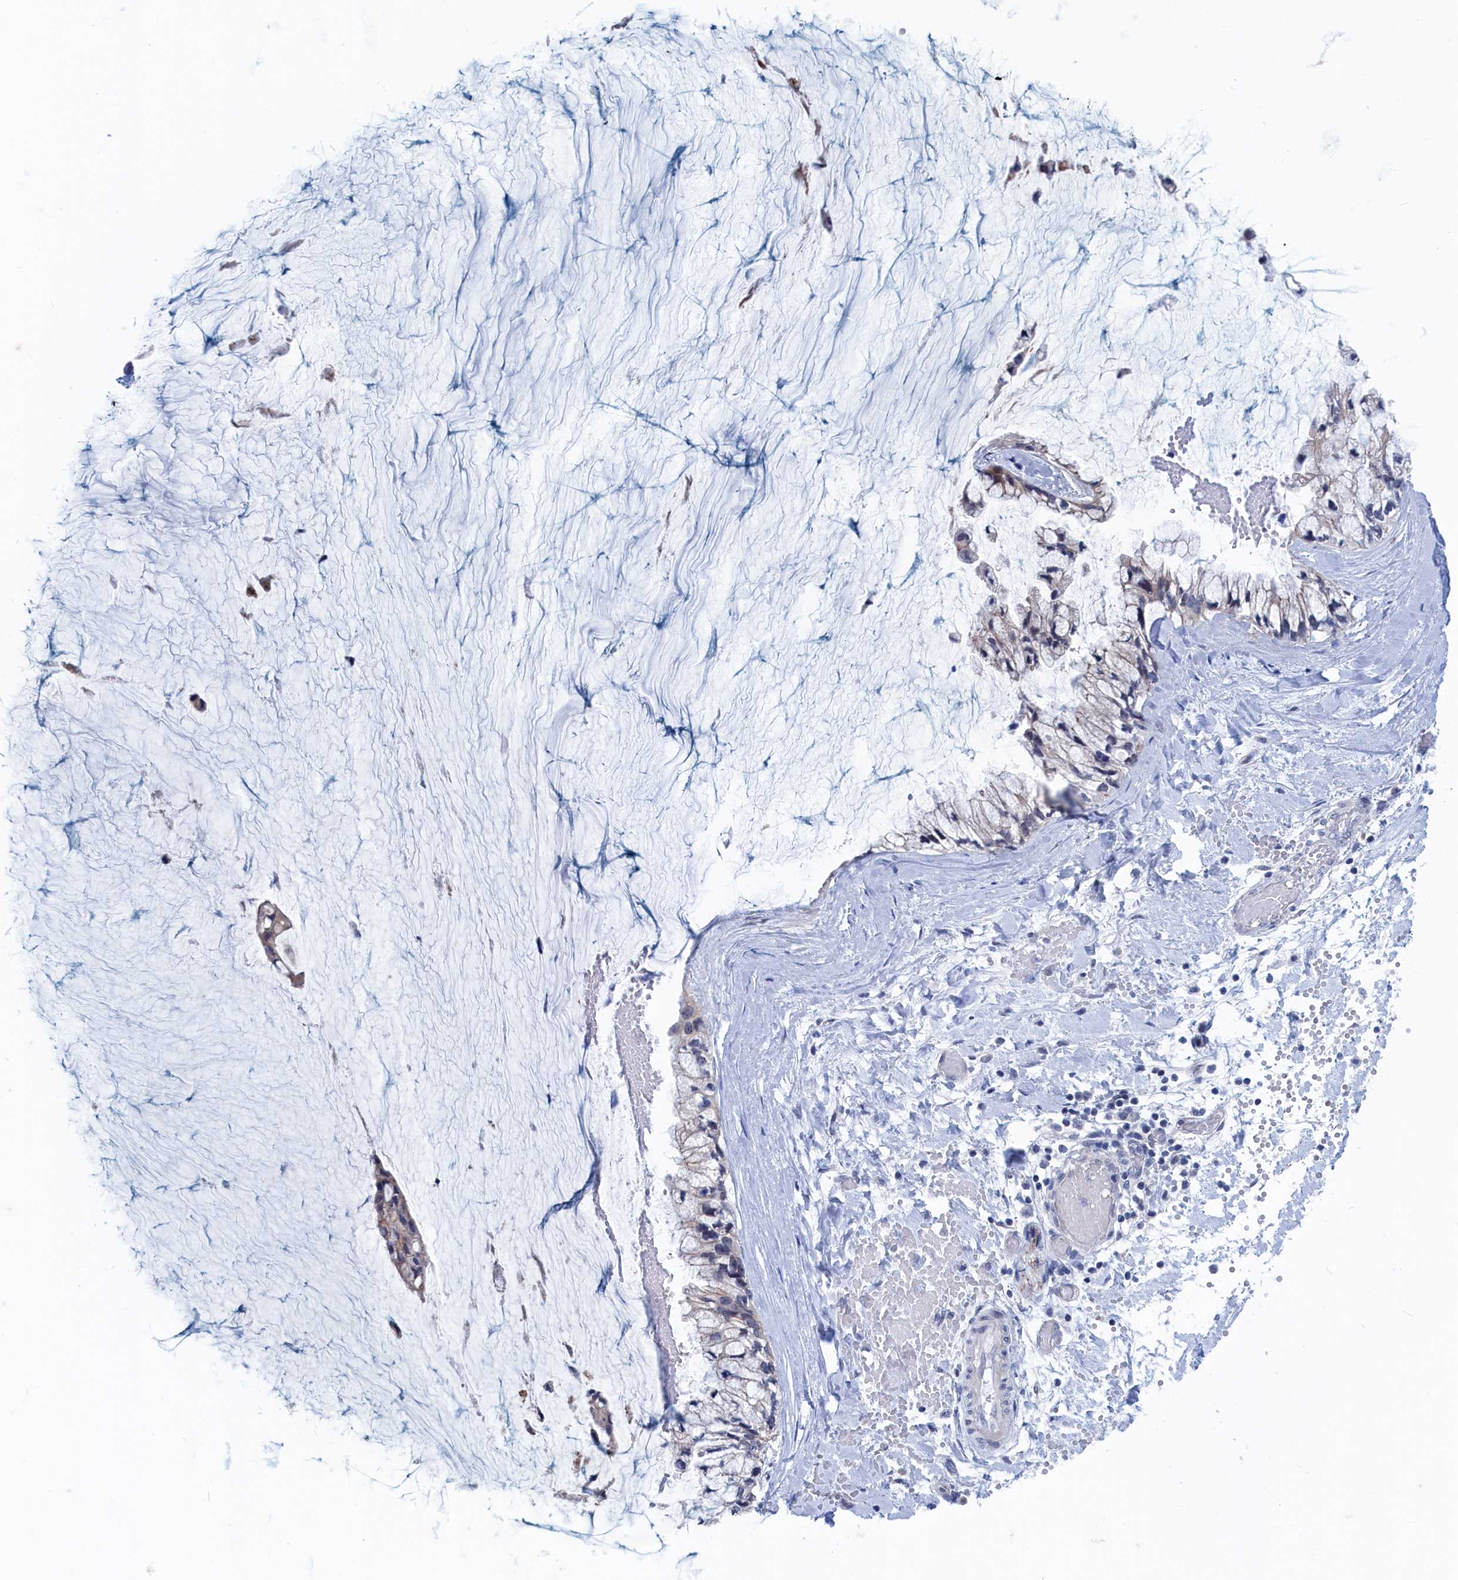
{"staining": {"intensity": "negative", "quantity": "none", "location": "none"}, "tissue": "ovarian cancer", "cell_type": "Tumor cells", "image_type": "cancer", "snomed": [{"axis": "morphology", "description": "Cystadenocarcinoma, mucinous, NOS"}, {"axis": "topography", "description": "Ovary"}], "caption": "Human ovarian mucinous cystadenocarcinoma stained for a protein using IHC reveals no staining in tumor cells.", "gene": "MARCHF3", "patient": {"sex": "female", "age": 39}}